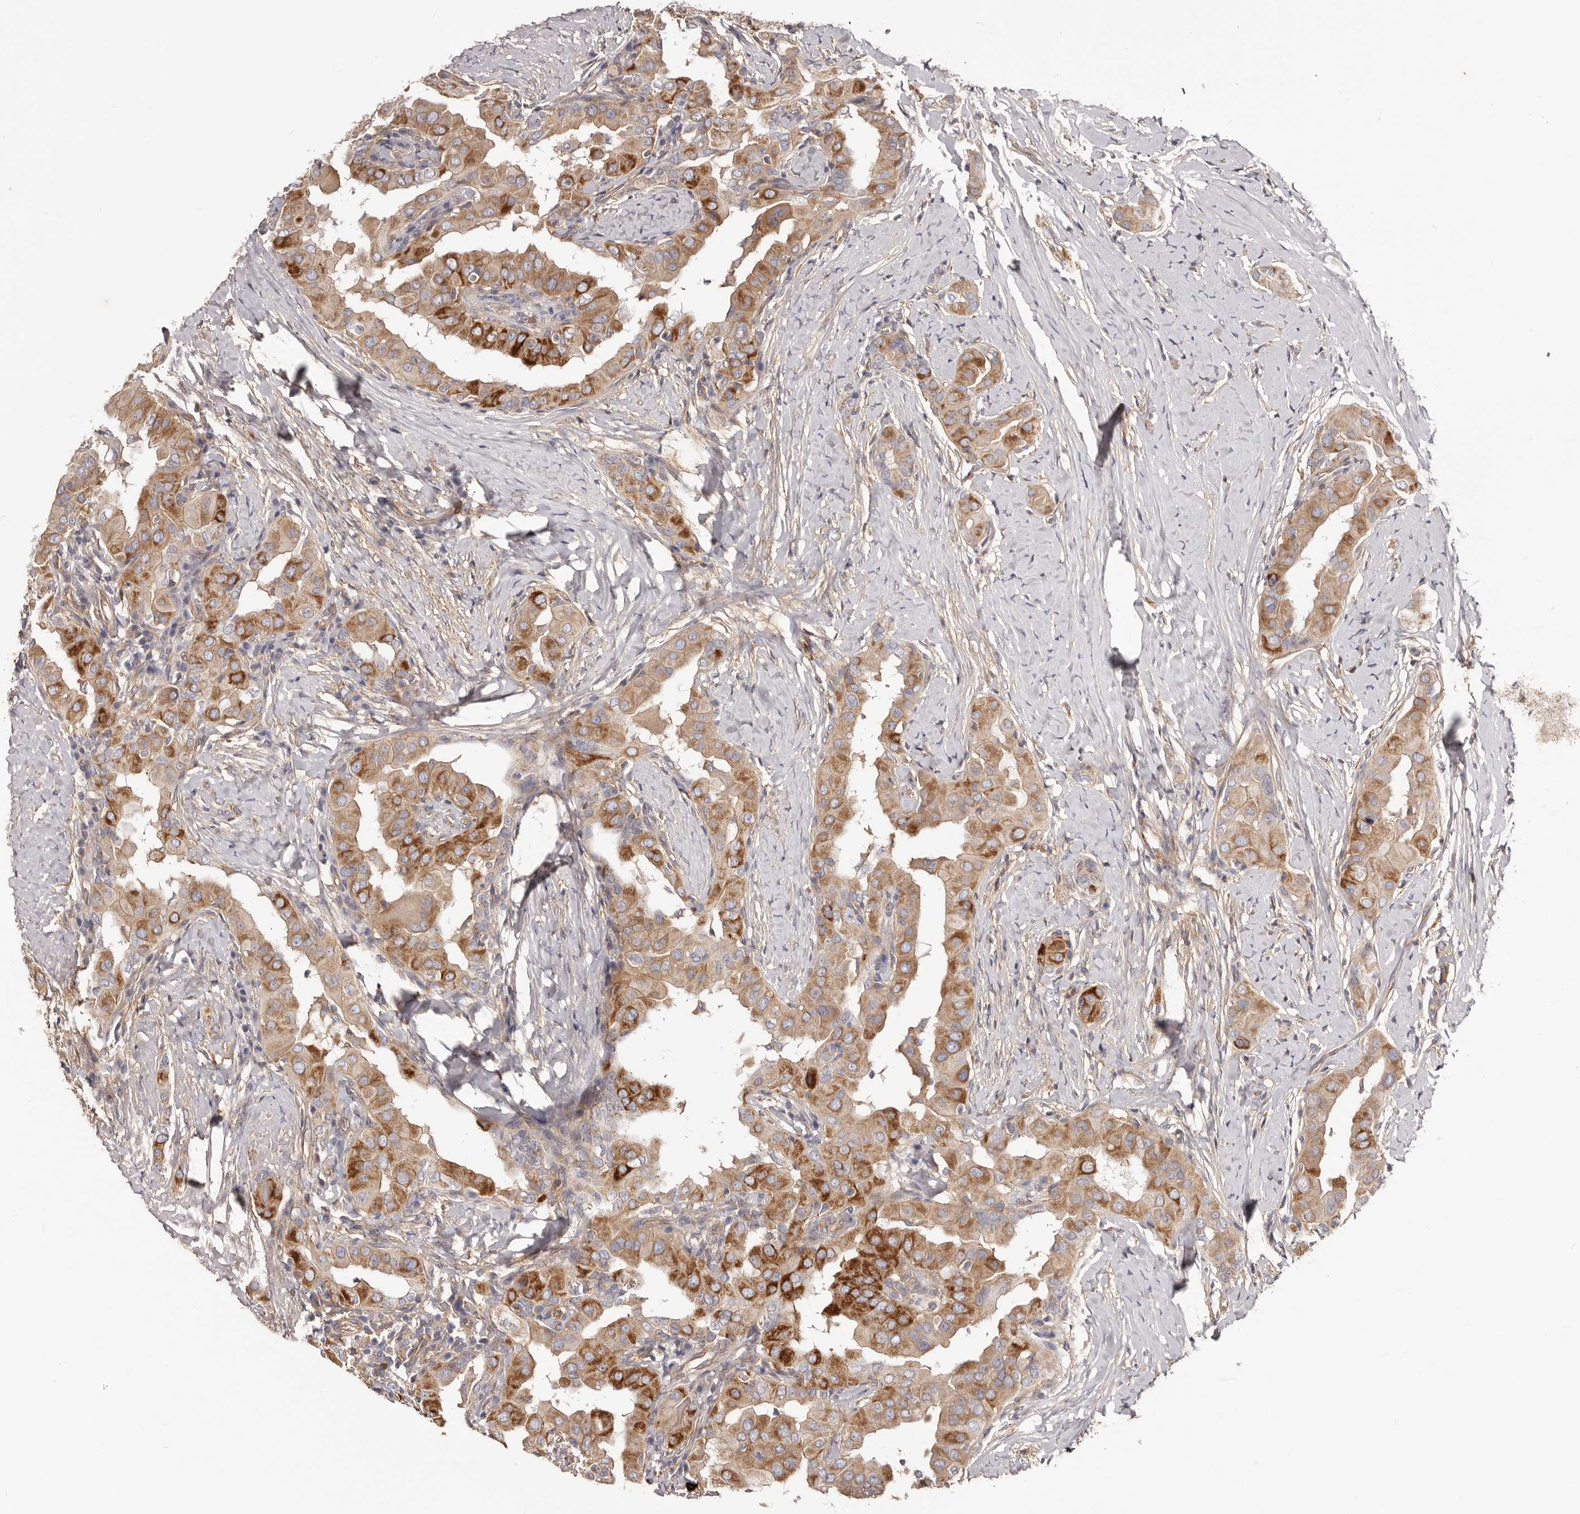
{"staining": {"intensity": "strong", "quantity": "<25%", "location": "cytoplasmic/membranous"}, "tissue": "thyroid cancer", "cell_type": "Tumor cells", "image_type": "cancer", "snomed": [{"axis": "morphology", "description": "Papillary adenocarcinoma, NOS"}, {"axis": "topography", "description": "Thyroid gland"}], "caption": "This photomicrograph exhibits immunohistochemistry staining of human thyroid papillary adenocarcinoma, with medium strong cytoplasmic/membranous expression in about <25% of tumor cells.", "gene": "DMRT2", "patient": {"sex": "male", "age": 33}}